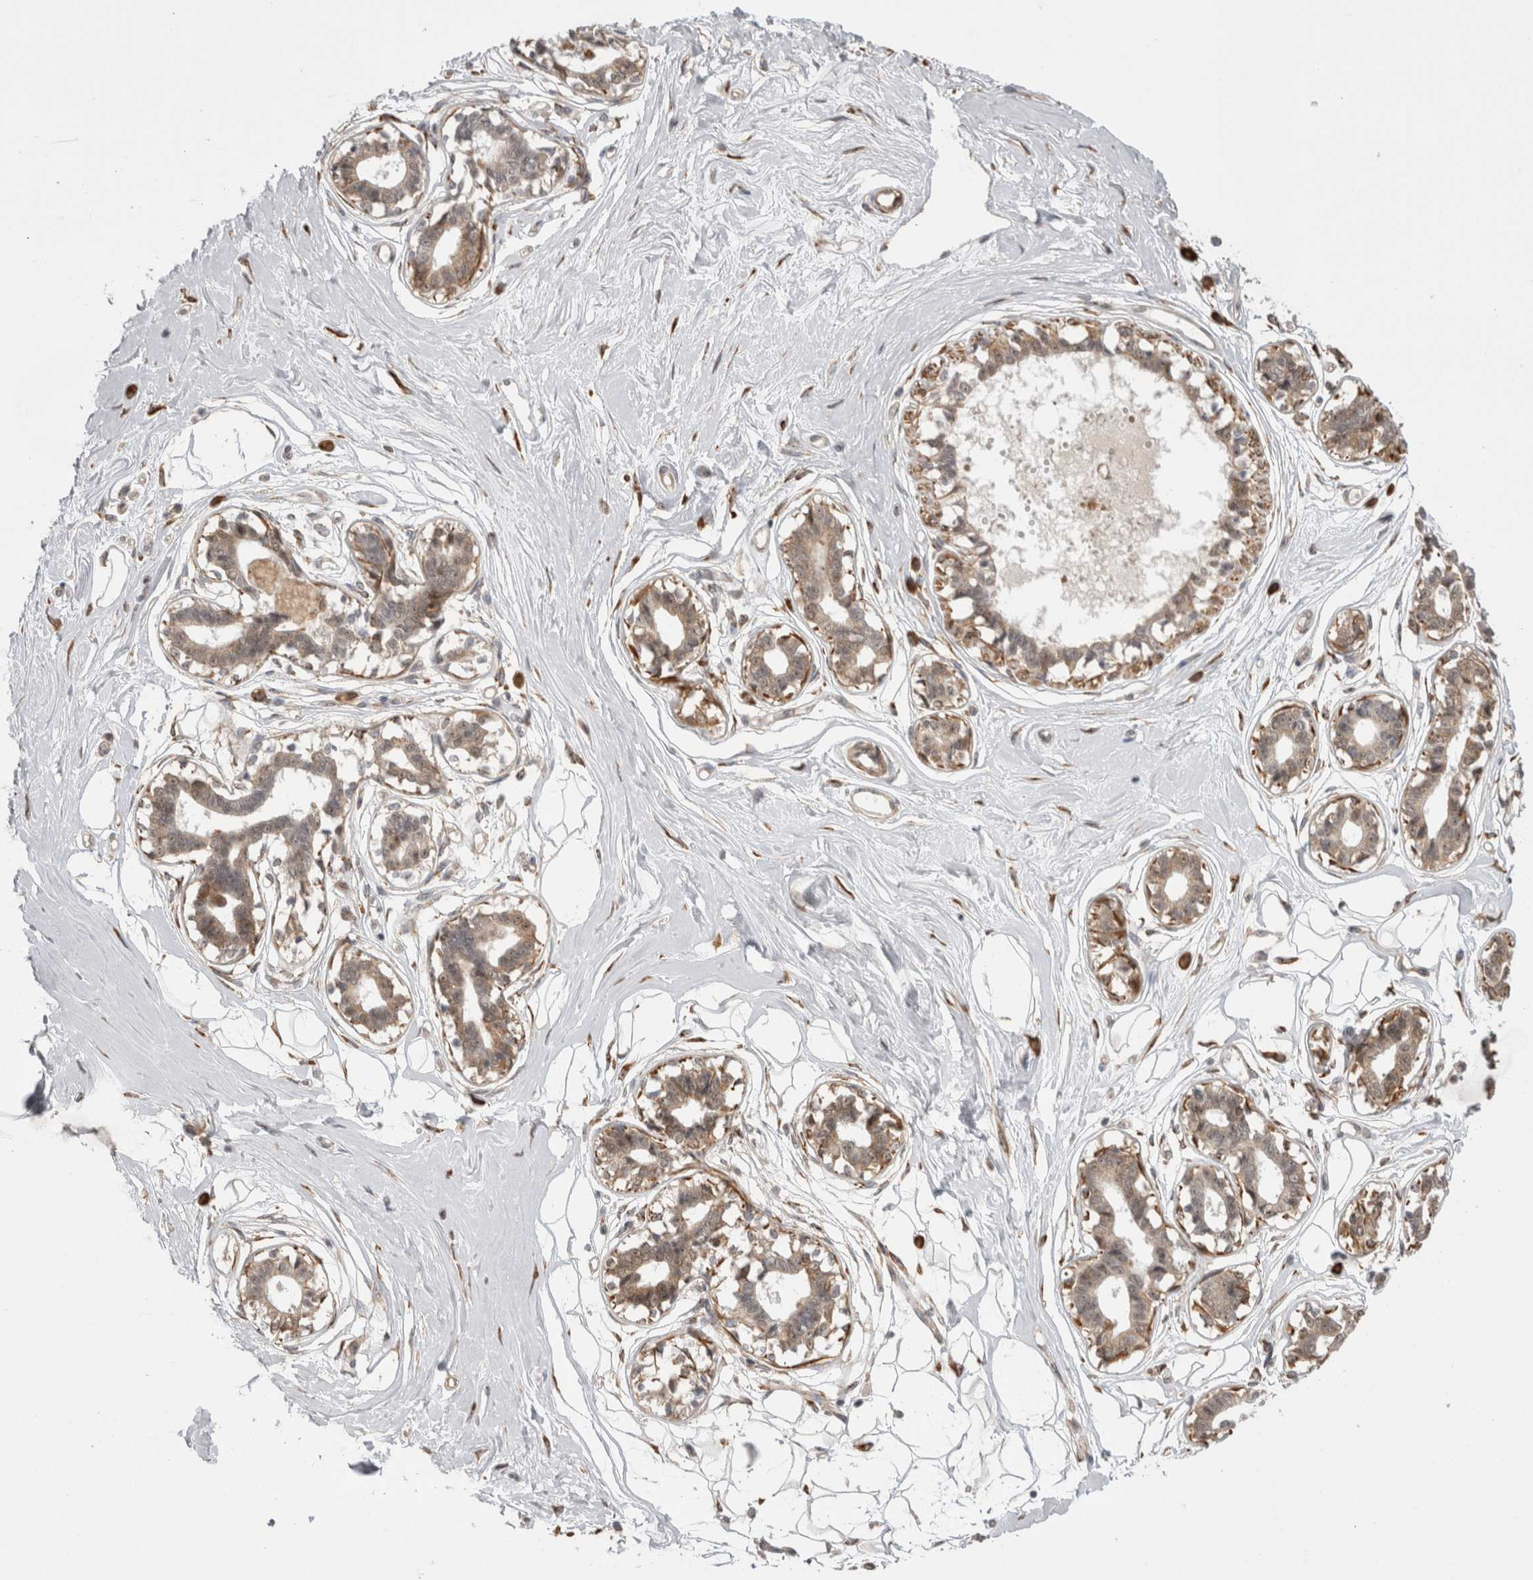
{"staining": {"intensity": "negative", "quantity": "none", "location": "none"}, "tissue": "breast", "cell_type": "Adipocytes", "image_type": "normal", "snomed": [{"axis": "morphology", "description": "Normal tissue, NOS"}, {"axis": "topography", "description": "Breast"}], "caption": "This histopathology image is of unremarkable breast stained with IHC to label a protein in brown with the nuclei are counter-stained blue. There is no staining in adipocytes.", "gene": "EXOSC4", "patient": {"sex": "female", "age": 45}}